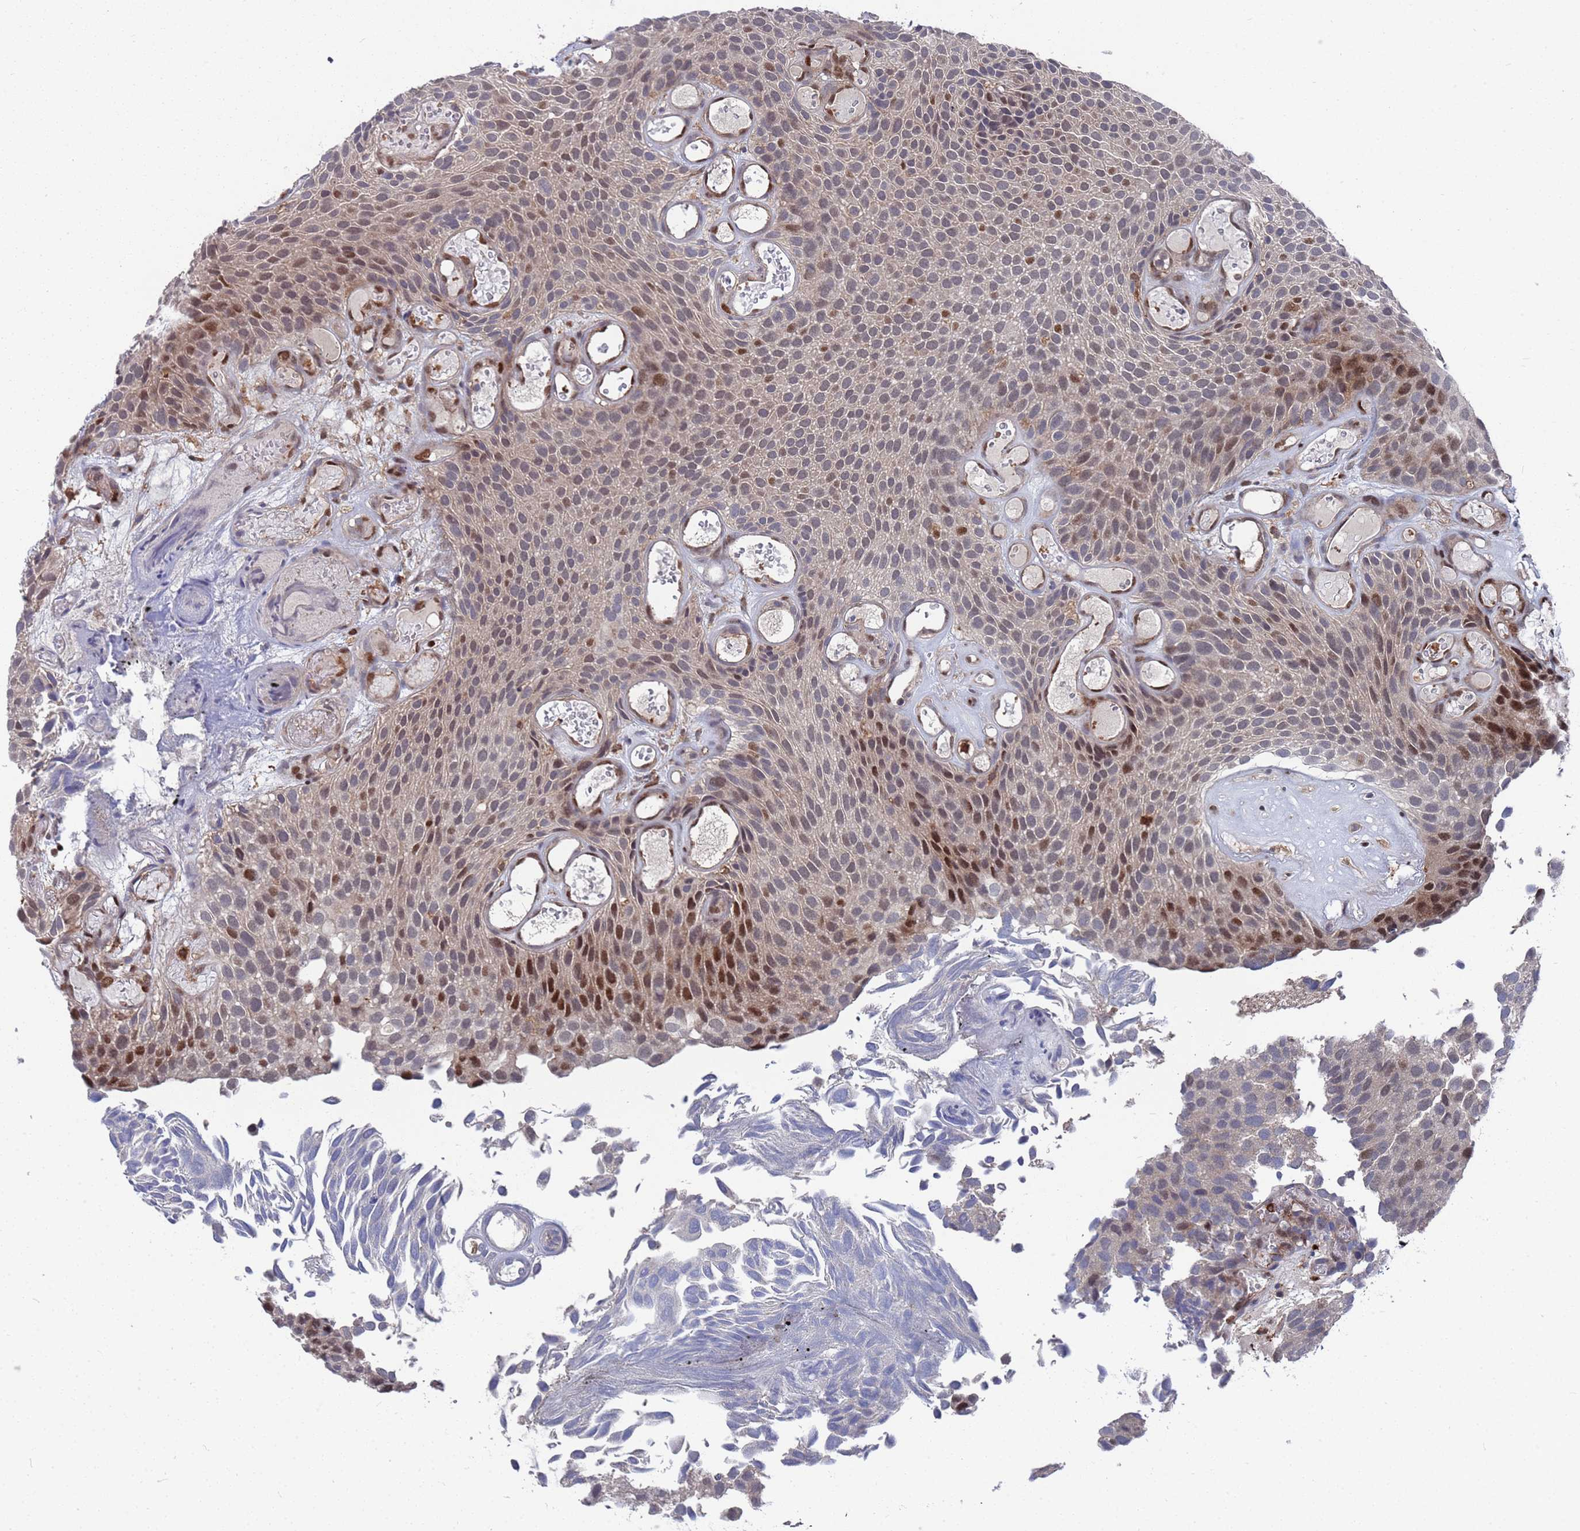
{"staining": {"intensity": "strong", "quantity": "25%-75%", "location": "nuclear"}, "tissue": "urothelial cancer", "cell_type": "Tumor cells", "image_type": "cancer", "snomed": [{"axis": "morphology", "description": "Urothelial carcinoma, Low grade"}, {"axis": "topography", "description": "Urinary bladder"}], "caption": "Immunohistochemical staining of low-grade urothelial carcinoma exhibits strong nuclear protein expression in about 25%-75% of tumor cells.", "gene": "TMBIM6", "patient": {"sex": "male", "age": 89}}